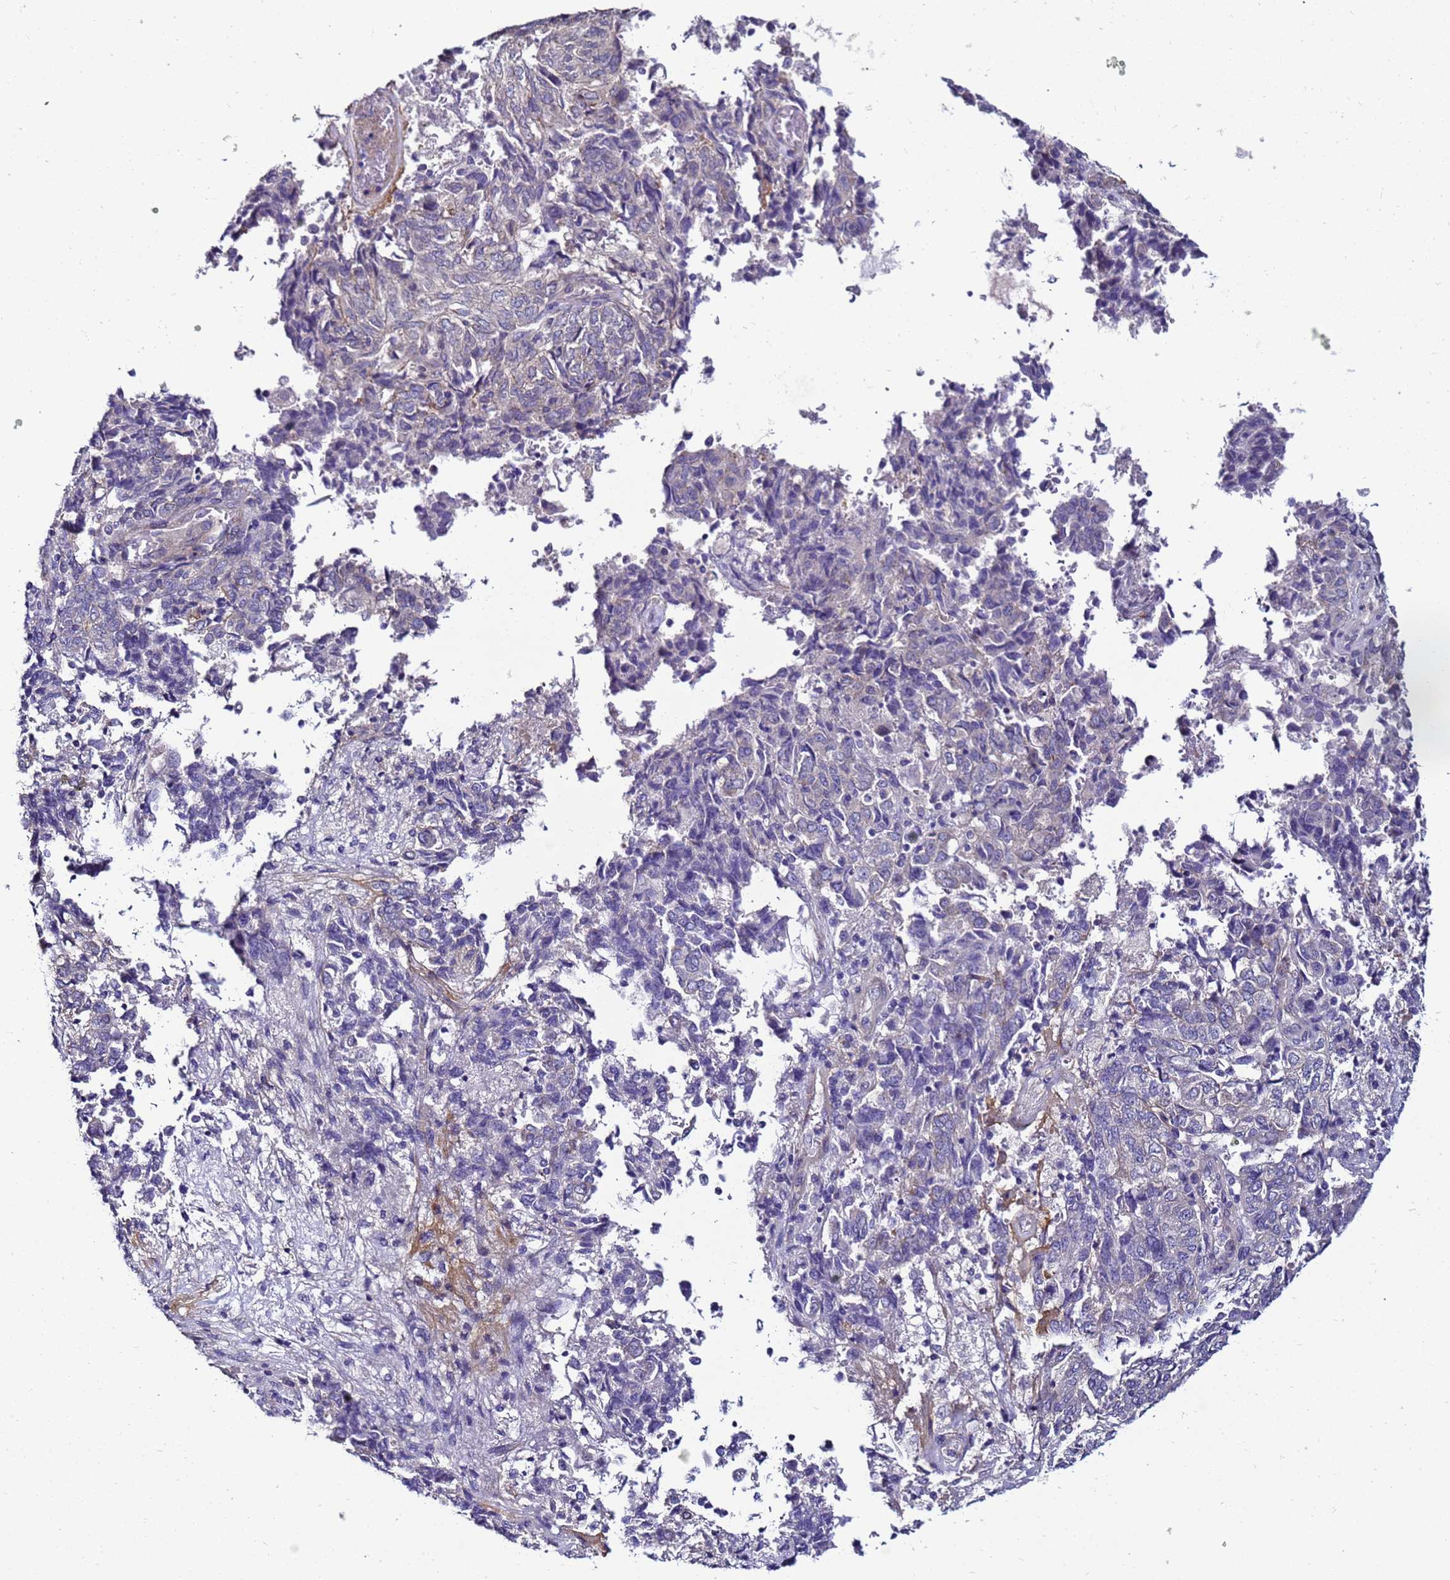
{"staining": {"intensity": "negative", "quantity": "none", "location": "none"}, "tissue": "endometrial cancer", "cell_type": "Tumor cells", "image_type": "cancer", "snomed": [{"axis": "morphology", "description": "Adenocarcinoma, NOS"}, {"axis": "topography", "description": "Endometrium"}], "caption": "Image shows no significant protein positivity in tumor cells of endometrial cancer.", "gene": "FAM166B", "patient": {"sex": "female", "age": 80}}